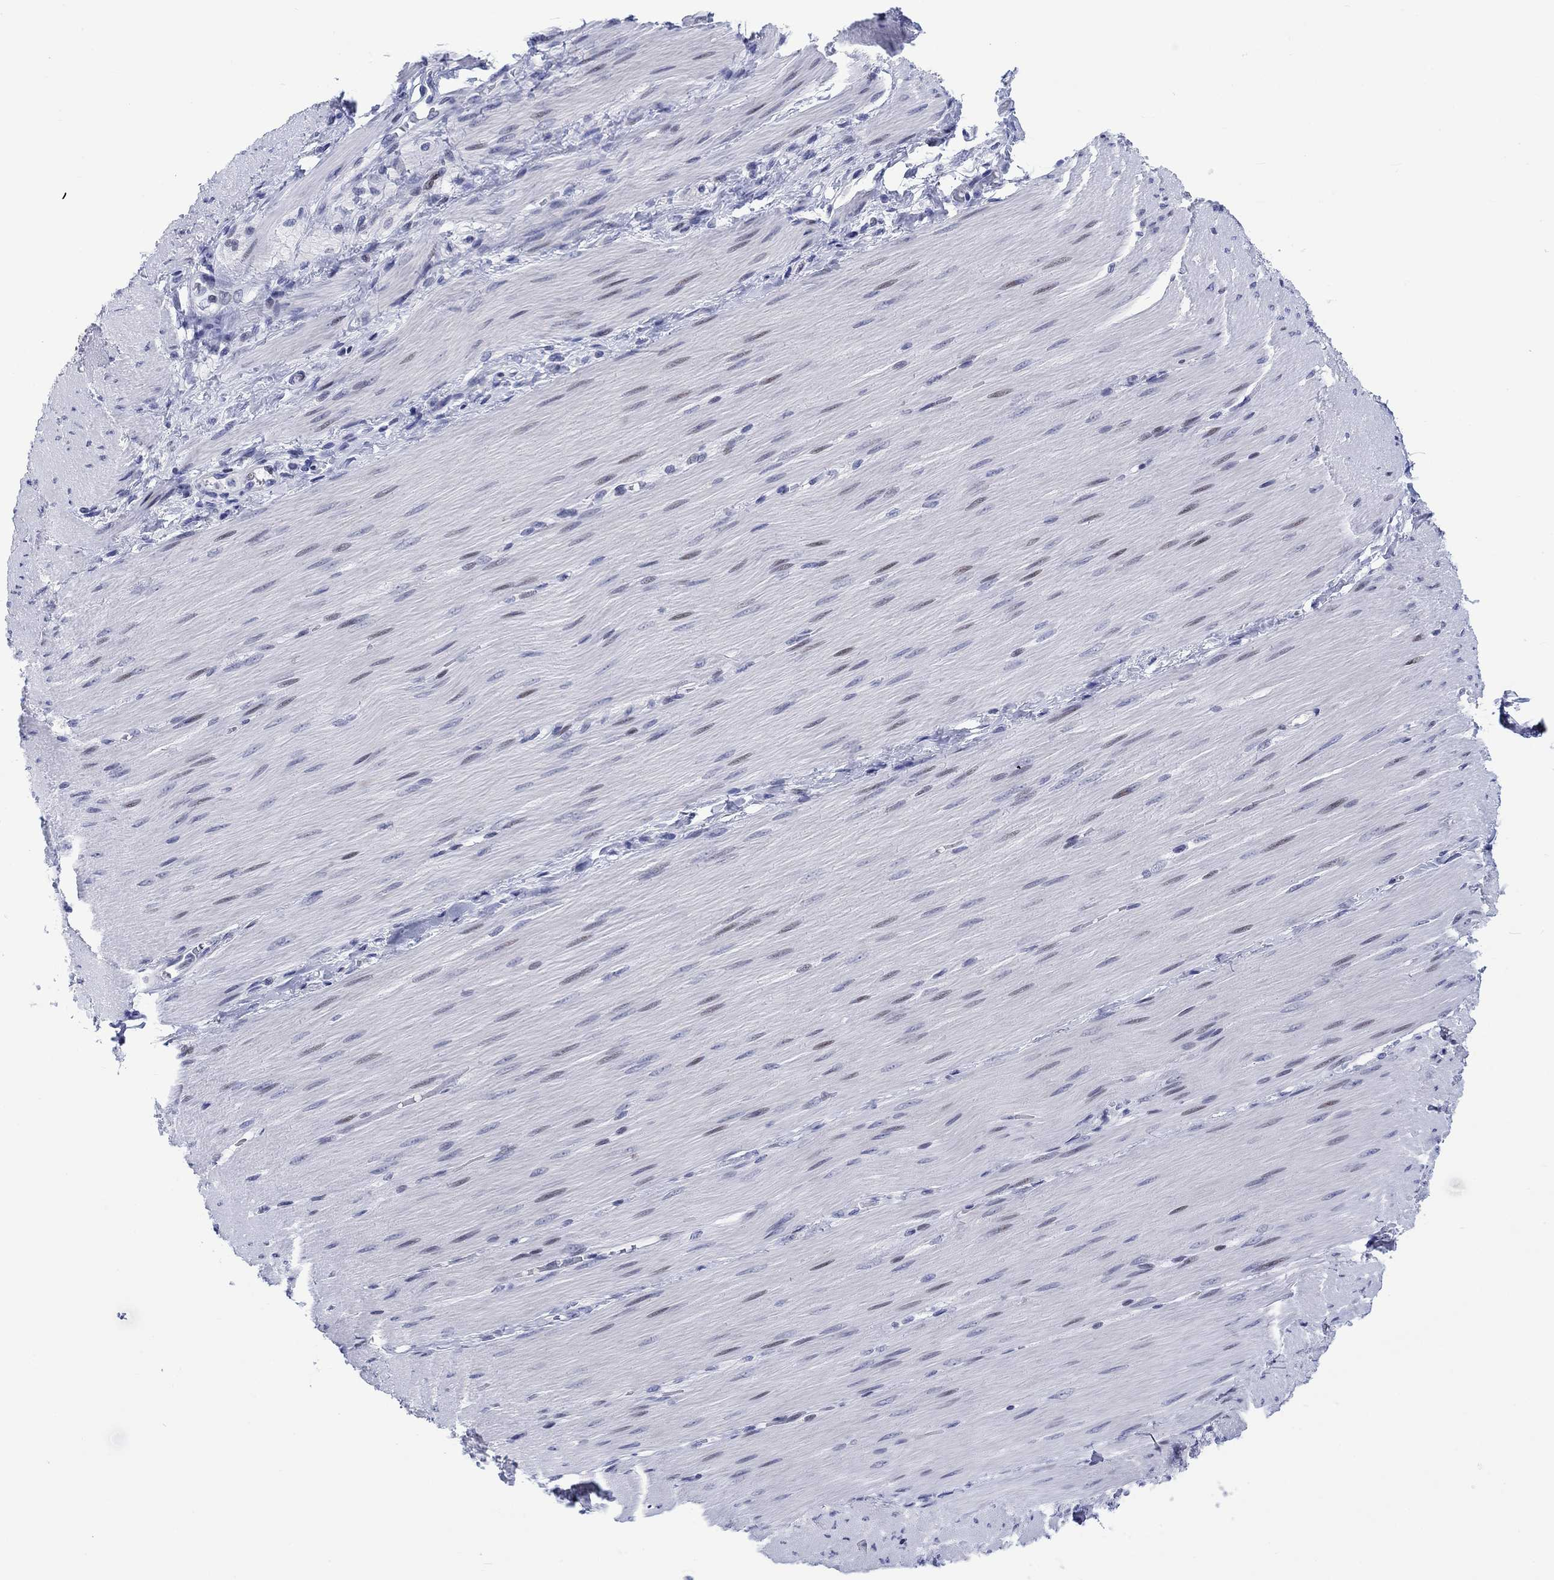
{"staining": {"intensity": "negative", "quantity": "none", "location": "none"}, "tissue": "adipose tissue", "cell_type": "Adipocytes", "image_type": "normal", "snomed": [{"axis": "morphology", "description": "Normal tissue, NOS"}, {"axis": "topography", "description": "Smooth muscle"}, {"axis": "topography", "description": "Duodenum"}, {"axis": "topography", "description": "Peripheral nerve tissue"}], "caption": "This is a image of IHC staining of unremarkable adipose tissue, which shows no expression in adipocytes.", "gene": "CDCA2", "patient": {"sex": "female", "age": 61}}